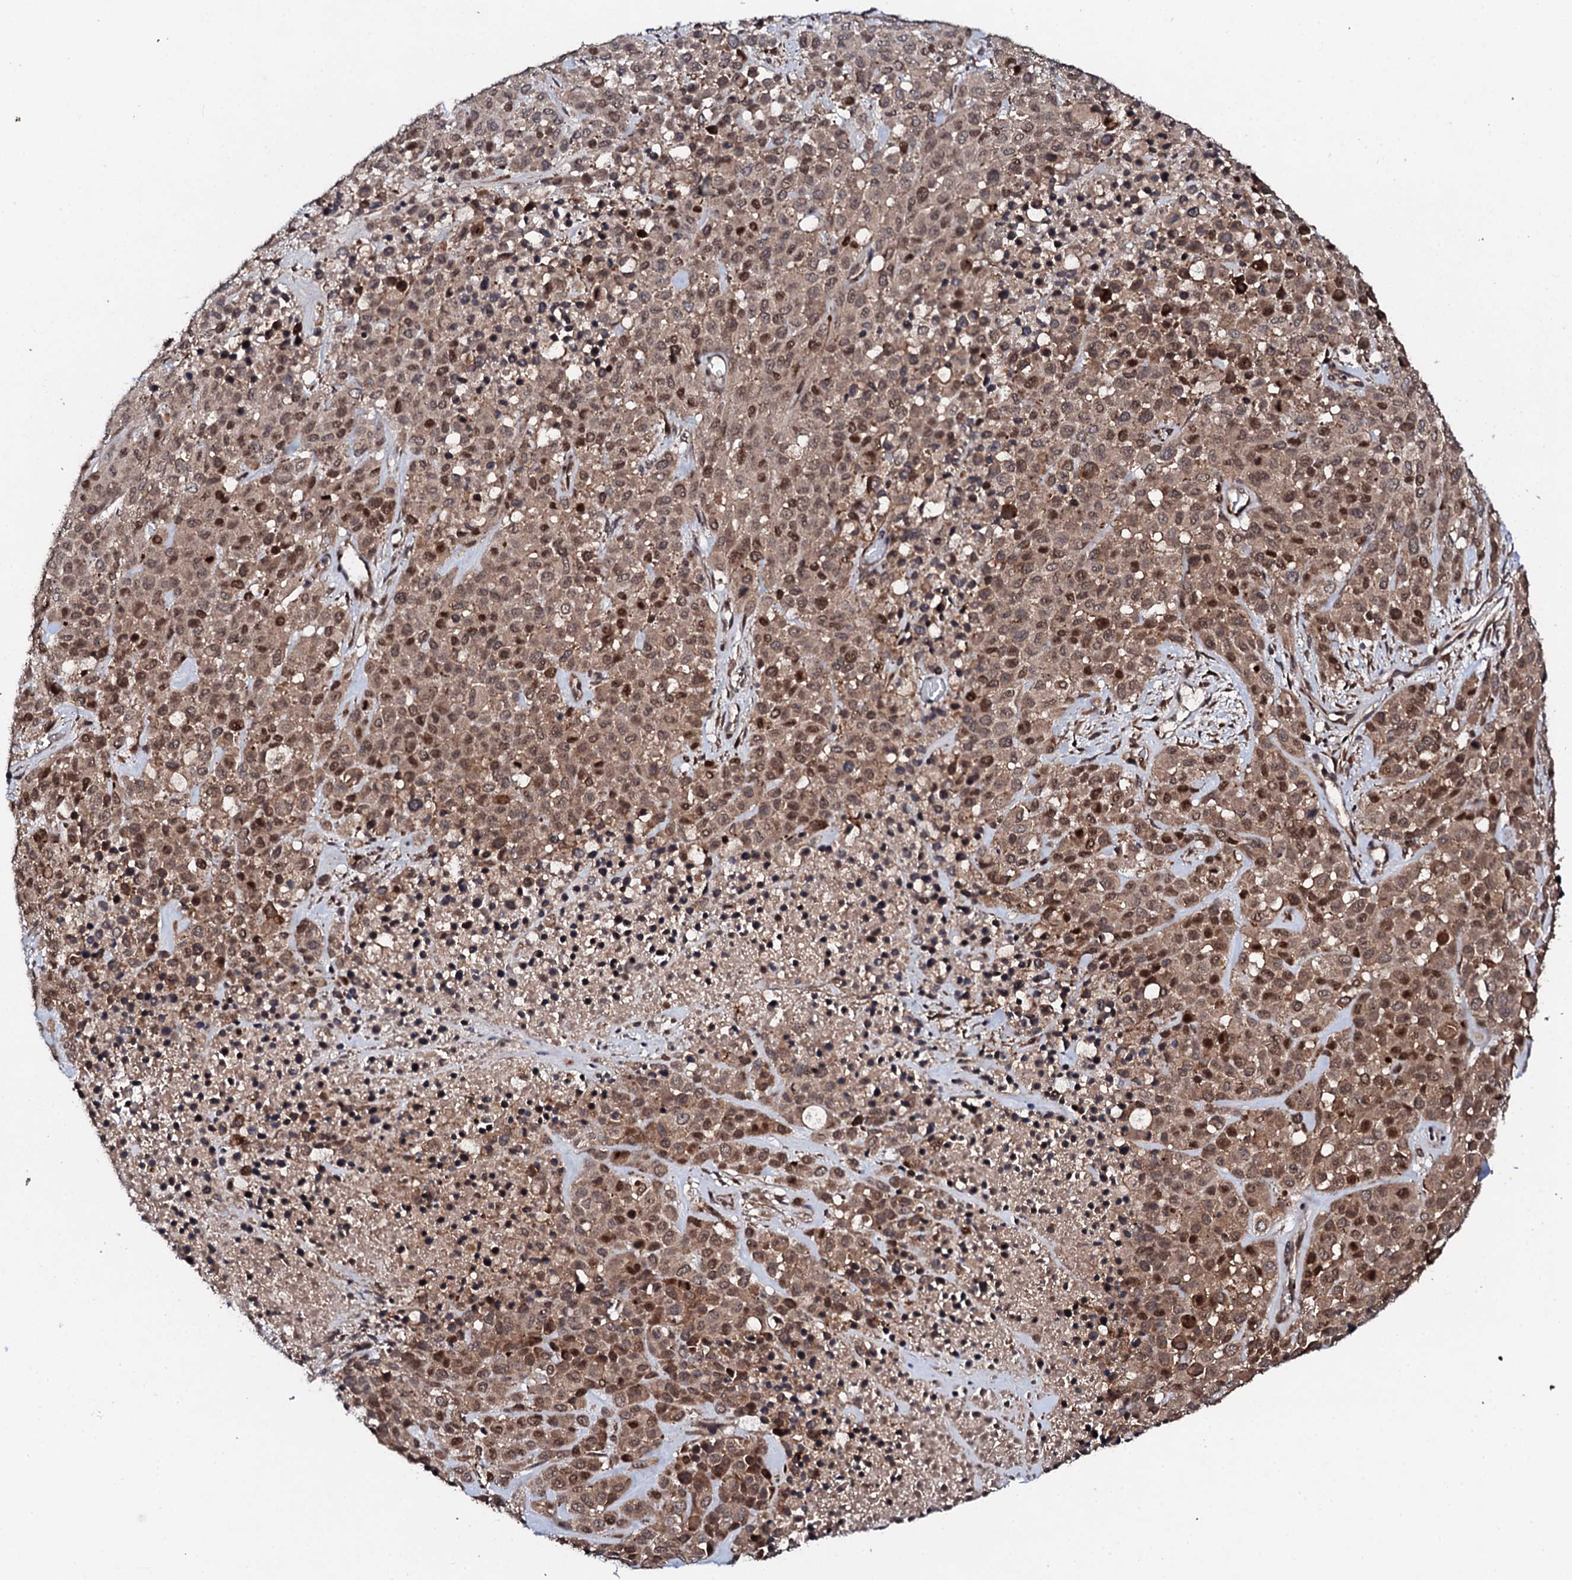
{"staining": {"intensity": "moderate", "quantity": ">75%", "location": "cytoplasmic/membranous,nuclear"}, "tissue": "melanoma", "cell_type": "Tumor cells", "image_type": "cancer", "snomed": [{"axis": "morphology", "description": "Malignant melanoma, Metastatic site"}, {"axis": "topography", "description": "Skin"}], "caption": "Human melanoma stained with a brown dye exhibits moderate cytoplasmic/membranous and nuclear positive staining in approximately >75% of tumor cells.", "gene": "FAM111A", "patient": {"sex": "female", "age": 81}}